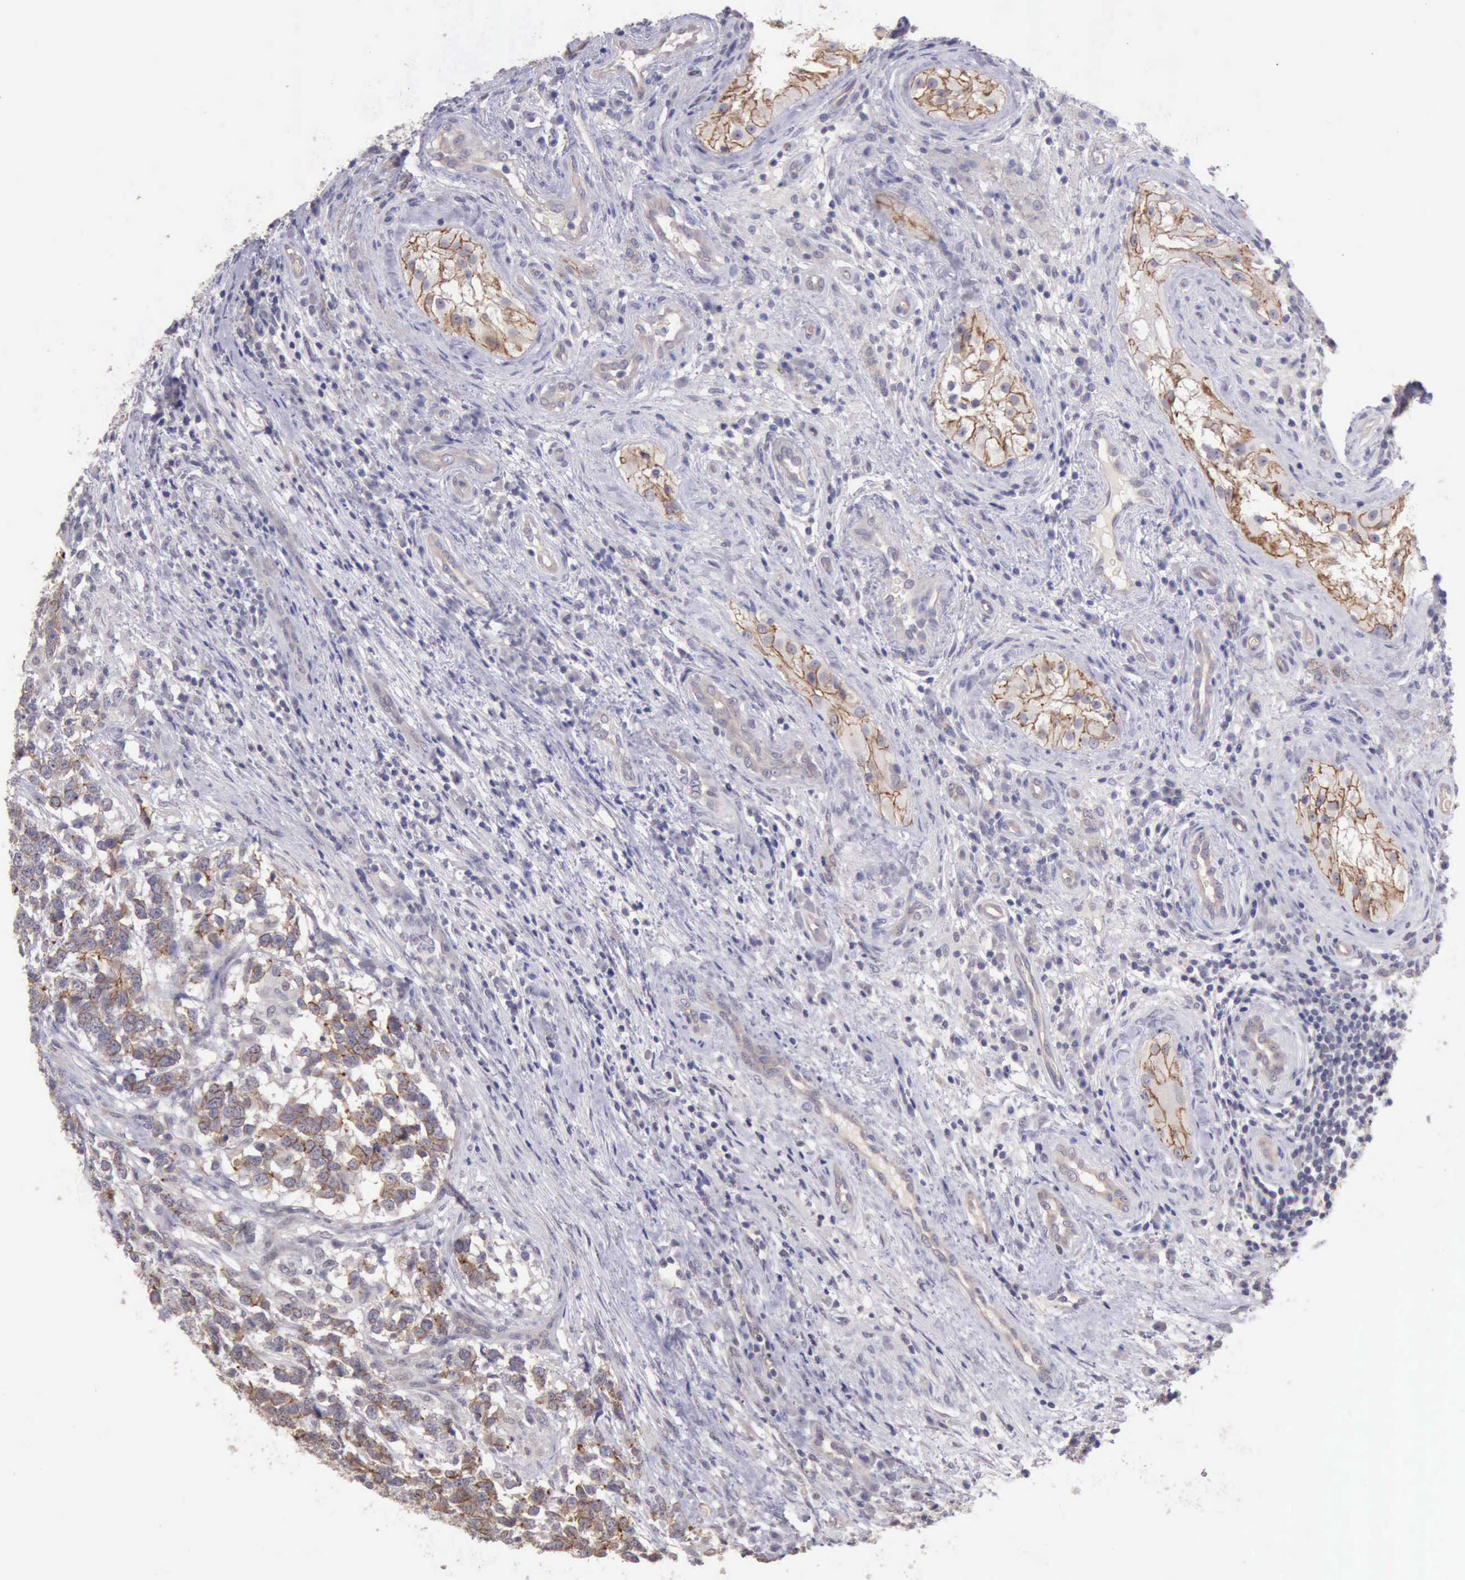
{"staining": {"intensity": "moderate", "quantity": ">75%", "location": "cytoplasmic/membranous"}, "tissue": "testis cancer", "cell_type": "Tumor cells", "image_type": "cancer", "snomed": [{"axis": "morphology", "description": "Carcinoma, Embryonal, NOS"}, {"axis": "topography", "description": "Testis"}], "caption": "This is a histology image of IHC staining of testis cancer (embryonal carcinoma), which shows moderate positivity in the cytoplasmic/membranous of tumor cells.", "gene": "KCND1", "patient": {"sex": "male", "age": 26}}